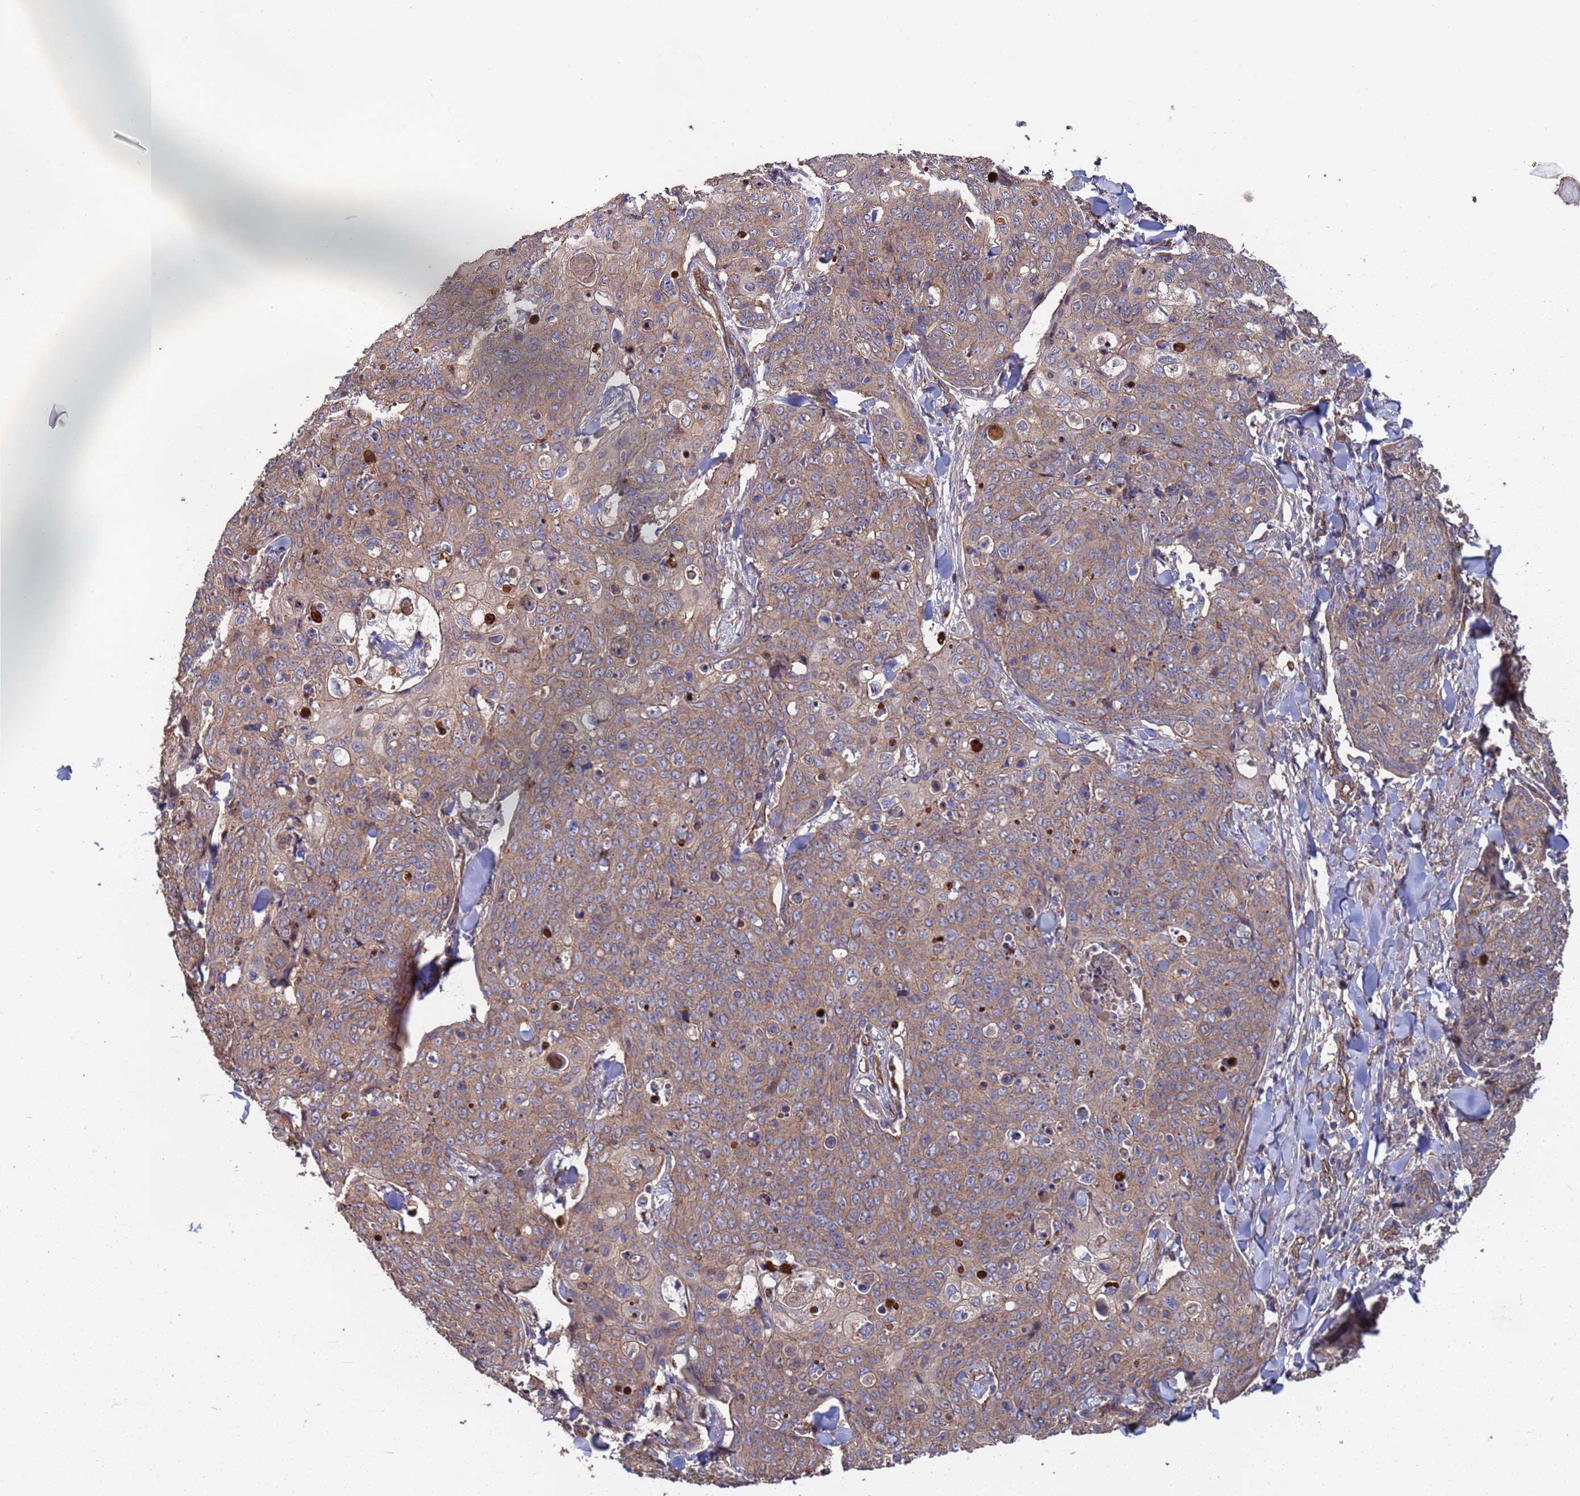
{"staining": {"intensity": "moderate", "quantity": ">75%", "location": "cytoplasmic/membranous"}, "tissue": "skin cancer", "cell_type": "Tumor cells", "image_type": "cancer", "snomed": [{"axis": "morphology", "description": "Squamous cell carcinoma, NOS"}, {"axis": "topography", "description": "Skin"}, {"axis": "topography", "description": "Vulva"}], "caption": "This histopathology image shows immunohistochemistry staining of skin squamous cell carcinoma, with medium moderate cytoplasmic/membranous expression in about >75% of tumor cells.", "gene": "NDUFAF6", "patient": {"sex": "female", "age": 85}}